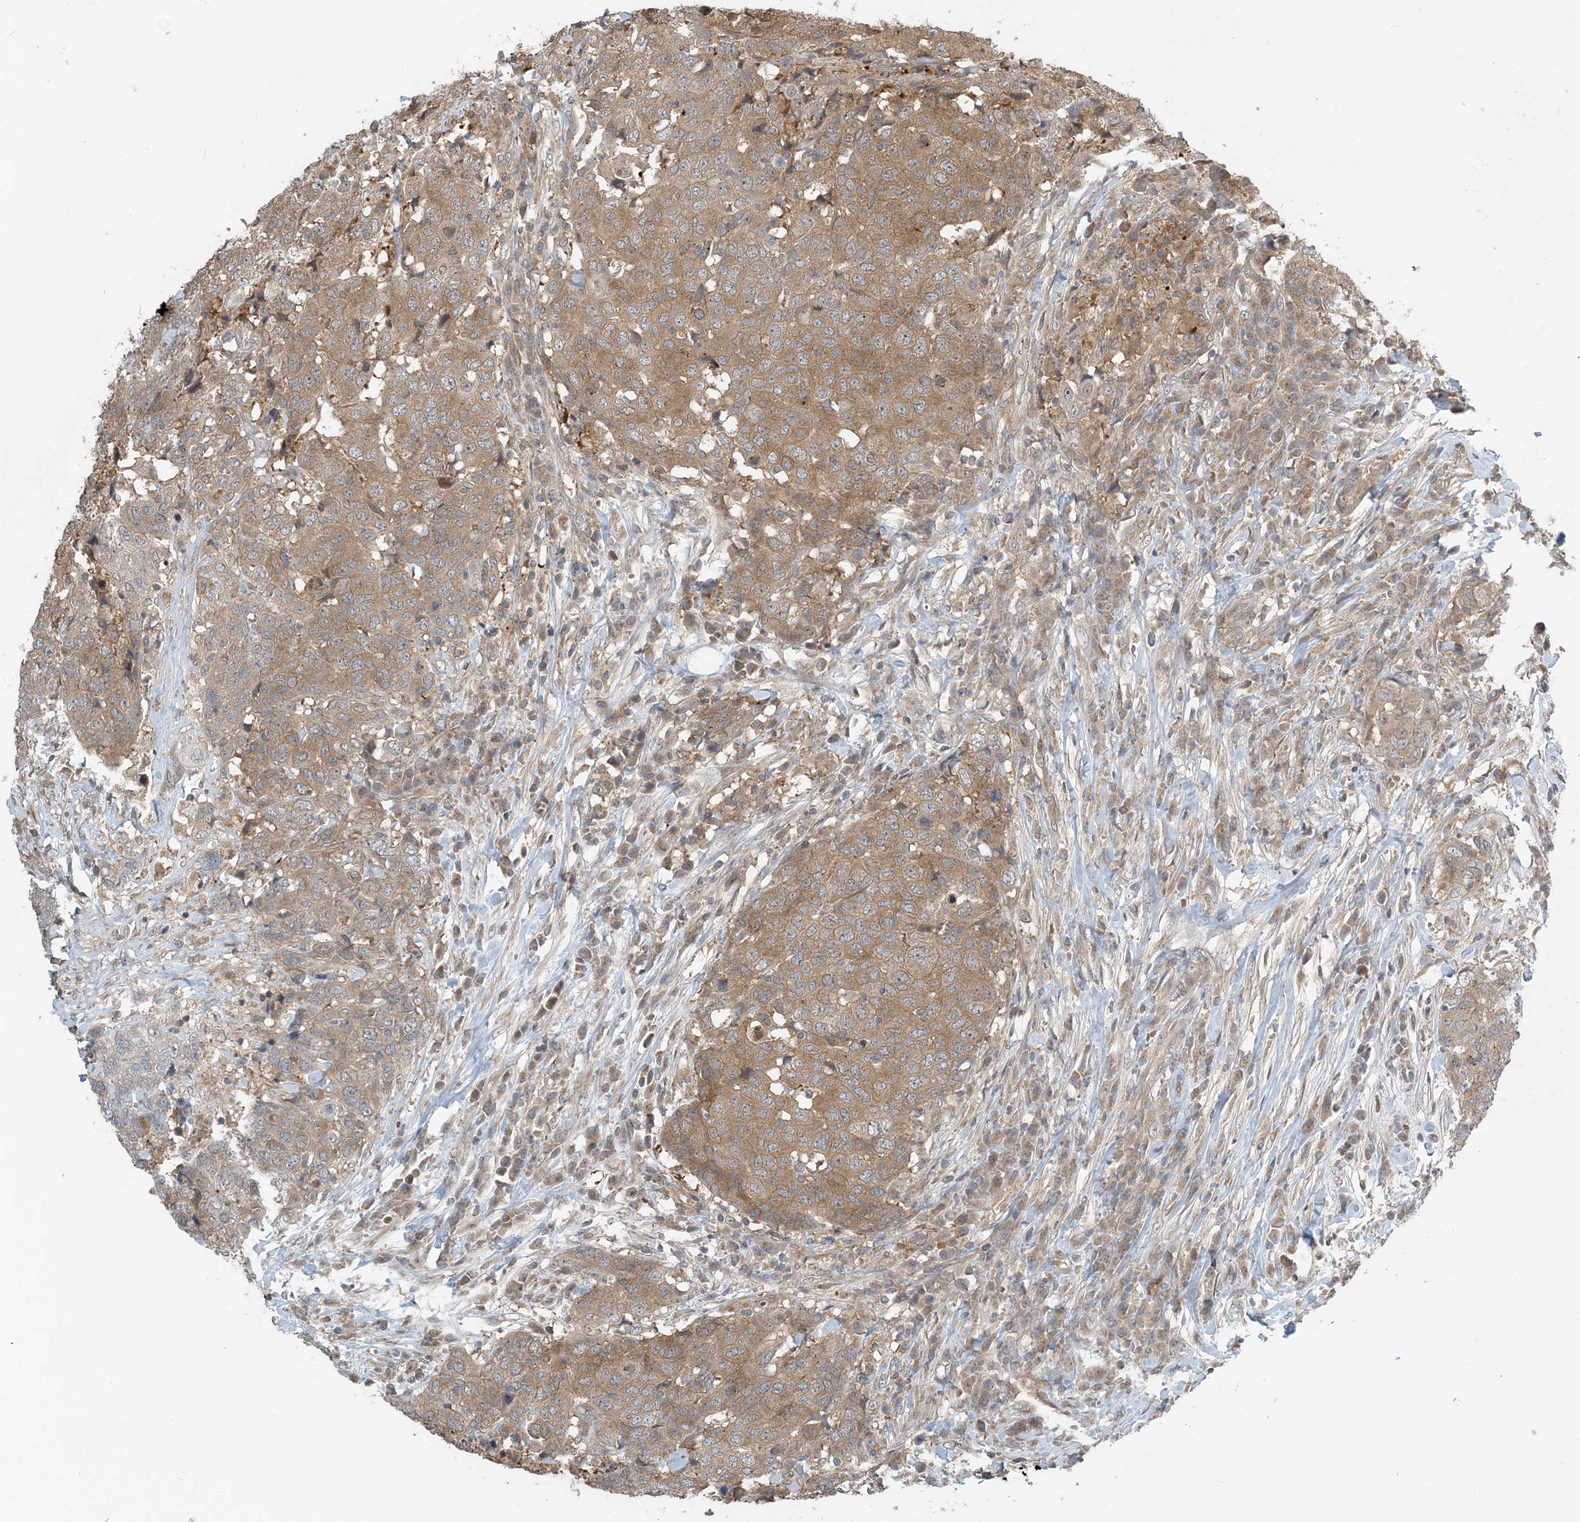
{"staining": {"intensity": "moderate", "quantity": ">75%", "location": "cytoplasmic/membranous"}, "tissue": "head and neck cancer", "cell_type": "Tumor cells", "image_type": "cancer", "snomed": [{"axis": "morphology", "description": "Squamous cell carcinoma, NOS"}, {"axis": "topography", "description": "Head-Neck"}], "caption": "Head and neck cancer stained with a brown dye demonstrates moderate cytoplasmic/membranous positive expression in about >75% of tumor cells.", "gene": "ZBTB3", "patient": {"sex": "male", "age": 66}}